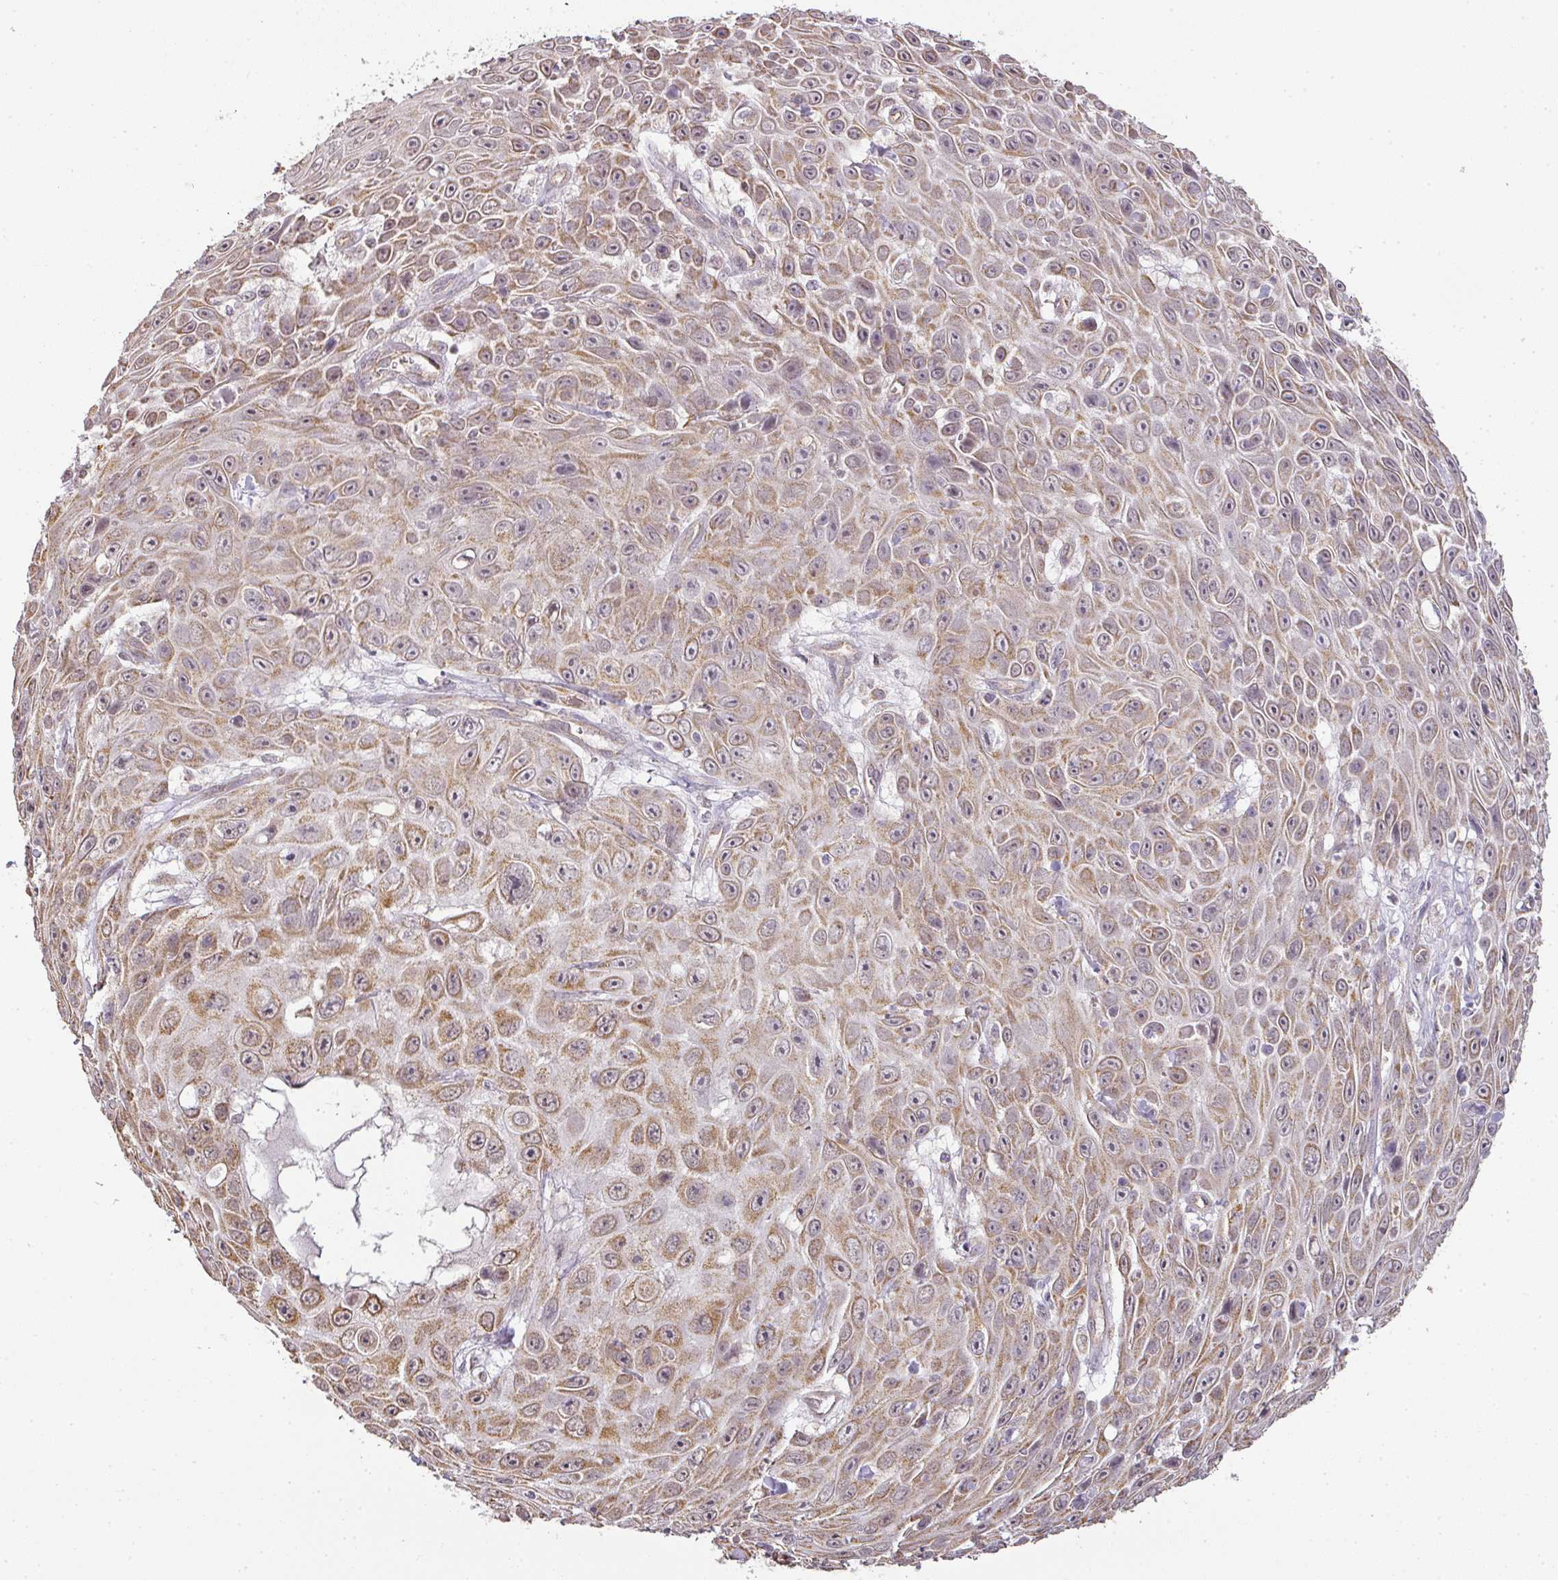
{"staining": {"intensity": "moderate", "quantity": ">75%", "location": "cytoplasmic/membranous"}, "tissue": "skin cancer", "cell_type": "Tumor cells", "image_type": "cancer", "snomed": [{"axis": "morphology", "description": "Squamous cell carcinoma, NOS"}, {"axis": "topography", "description": "Skin"}], "caption": "Brown immunohistochemical staining in human squamous cell carcinoma (skin) exhibits moderate cytoplasmic/membranous expression in about >75% of tumor cells.", "gene": "MYOM2", "patient": {"sex": "male", "age": 82}}